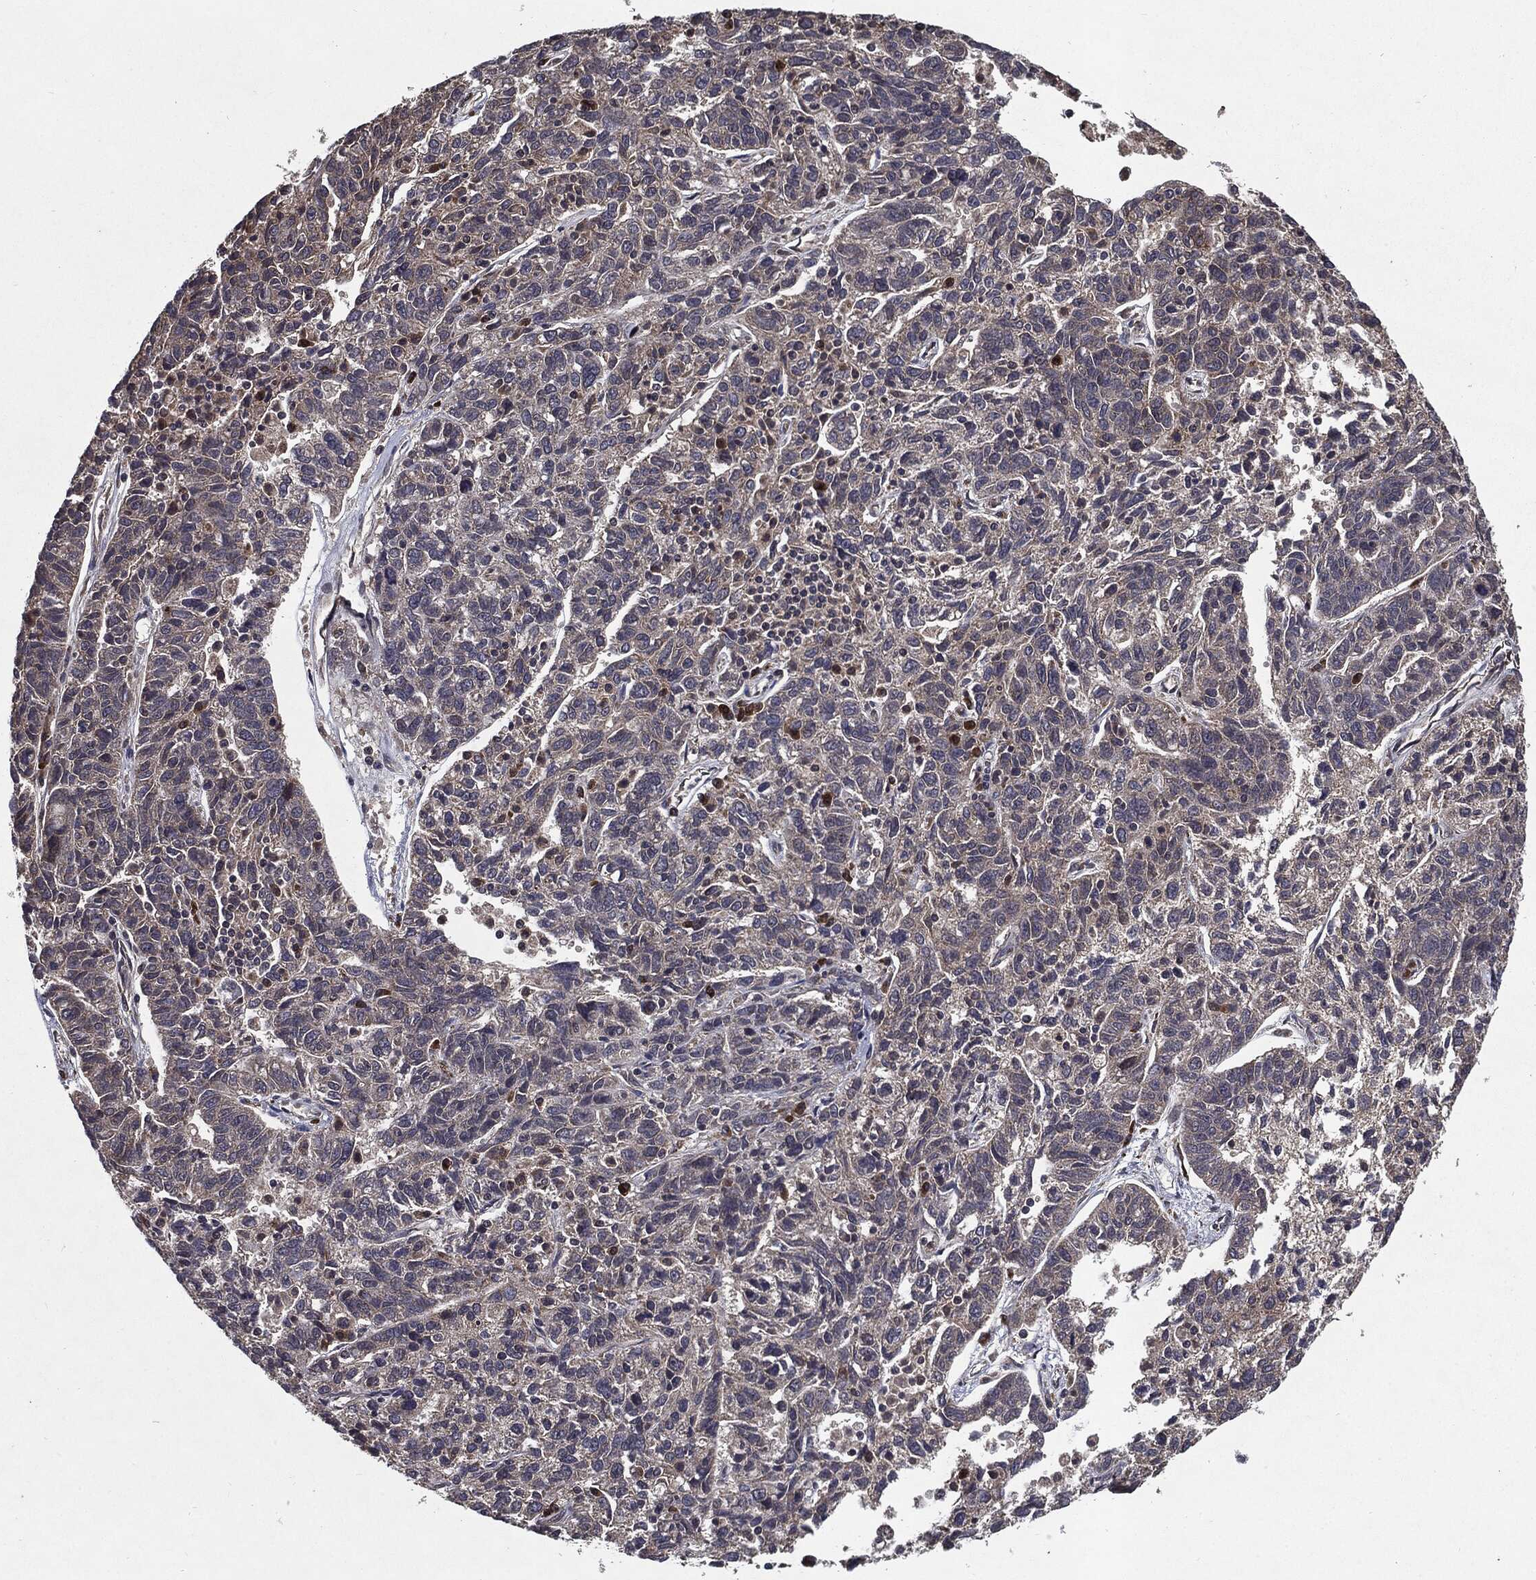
{"staining": {"intensity": "negative", "quantity": "none", "location": "none"}, "tissue": "ovarian cancer", "cell_type": "Tumor cells", "image_type": "cancer", "snomed": [{"axis": "morphology", "description": "Cystadenocarcinoma, serous, NOS"}, {"axis": "topography", "description": "Ovary"}], "caption": "The photomicrograph exhibits no significant staining in tumor cells of ovarian cancer.", "gene": "HDAC5", "patient": {"sex": "female", "age": 71}}